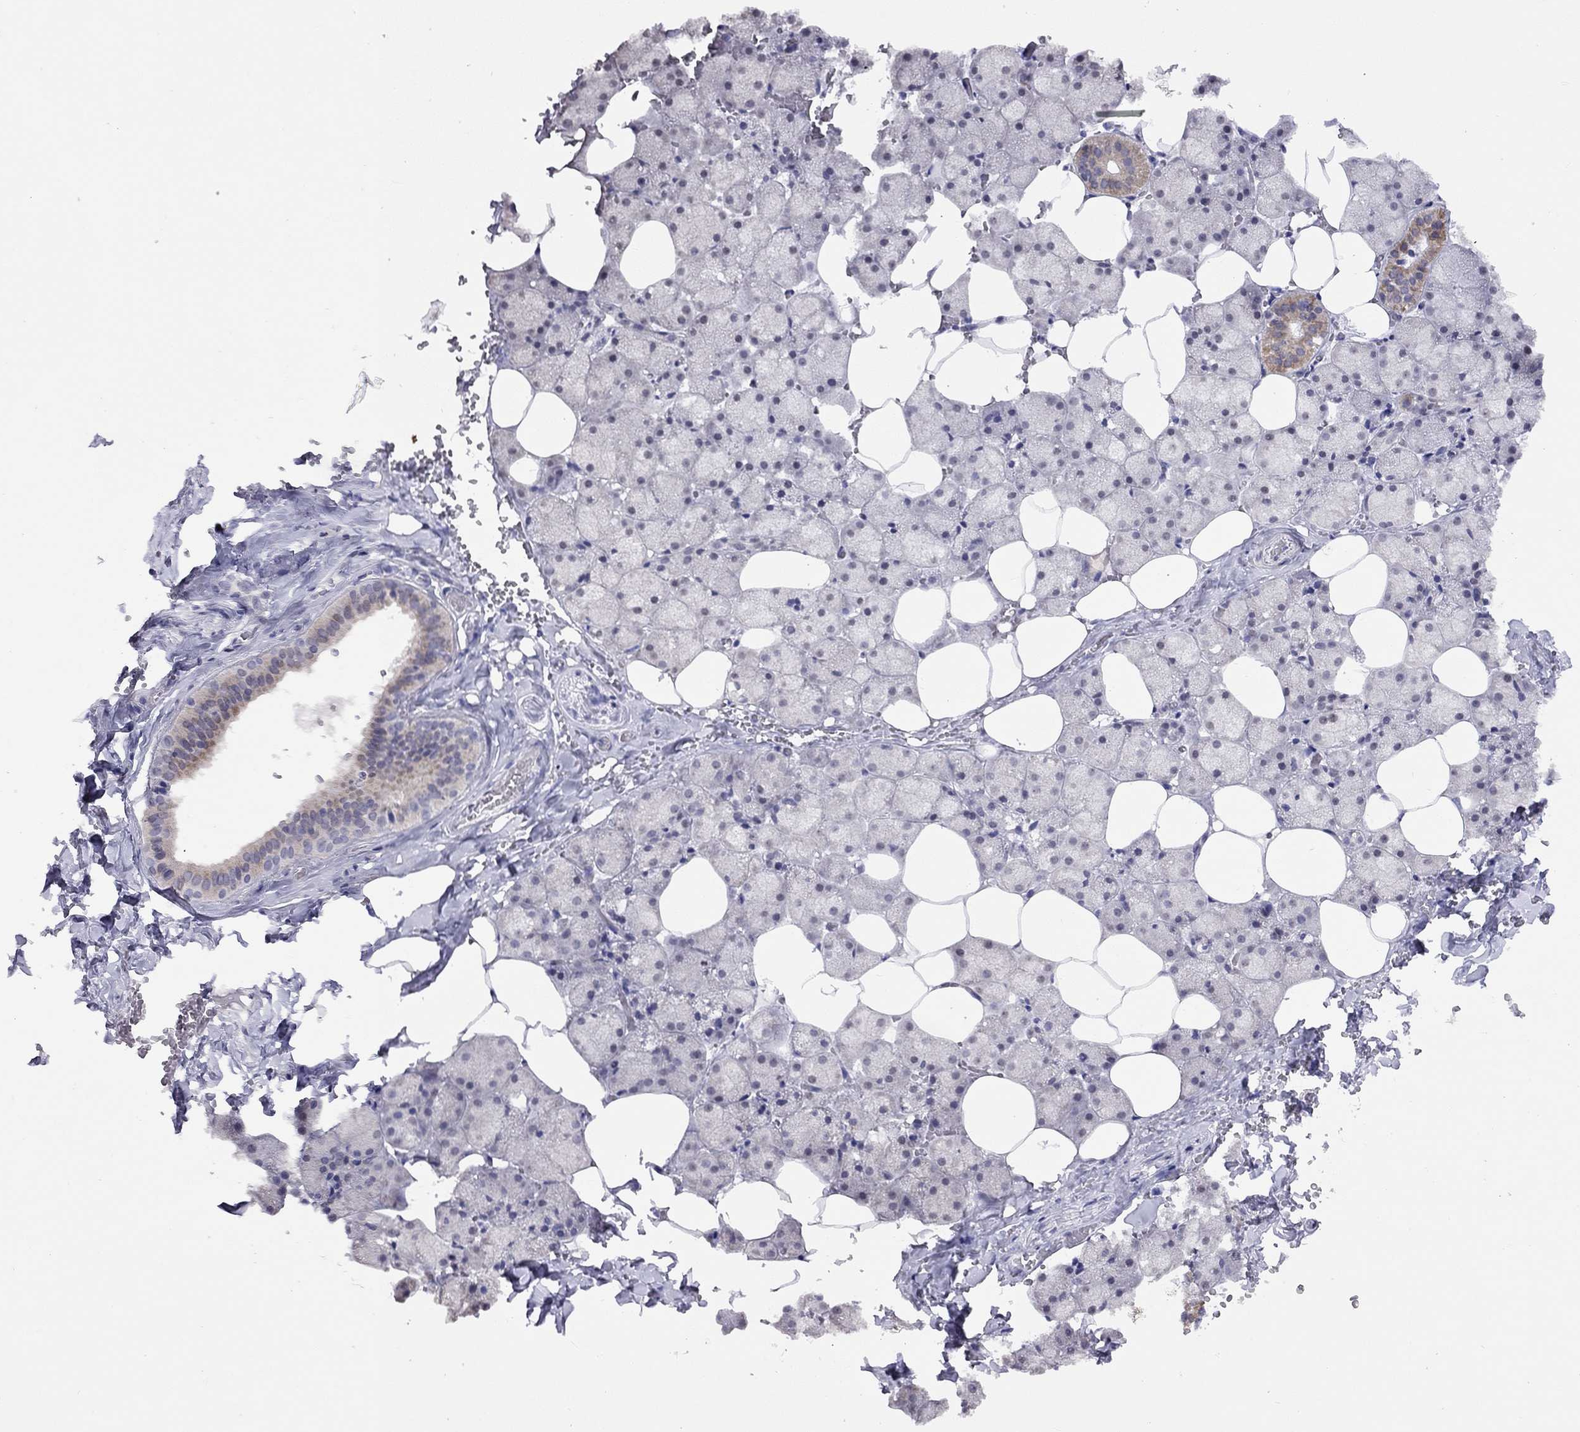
{"staining": {"intensity": "weak", "quantity": "<25%", "location": "cytoplasmic/membranous,nuclear"}, "tissue": "salivary gland", "cell_type": "Glandular cells", "image_type": "normal", "snomed": [{"axis": "morphology", "description": "Normal tissue, NOS"}, {"axis": "topography", "description": "Salivary gland"}], "caption": "Image shows no significant protein expression in glandular cells of normal salivary gland.", "gene": "HES5", "patient": {"sex": "male", "age": 38}}